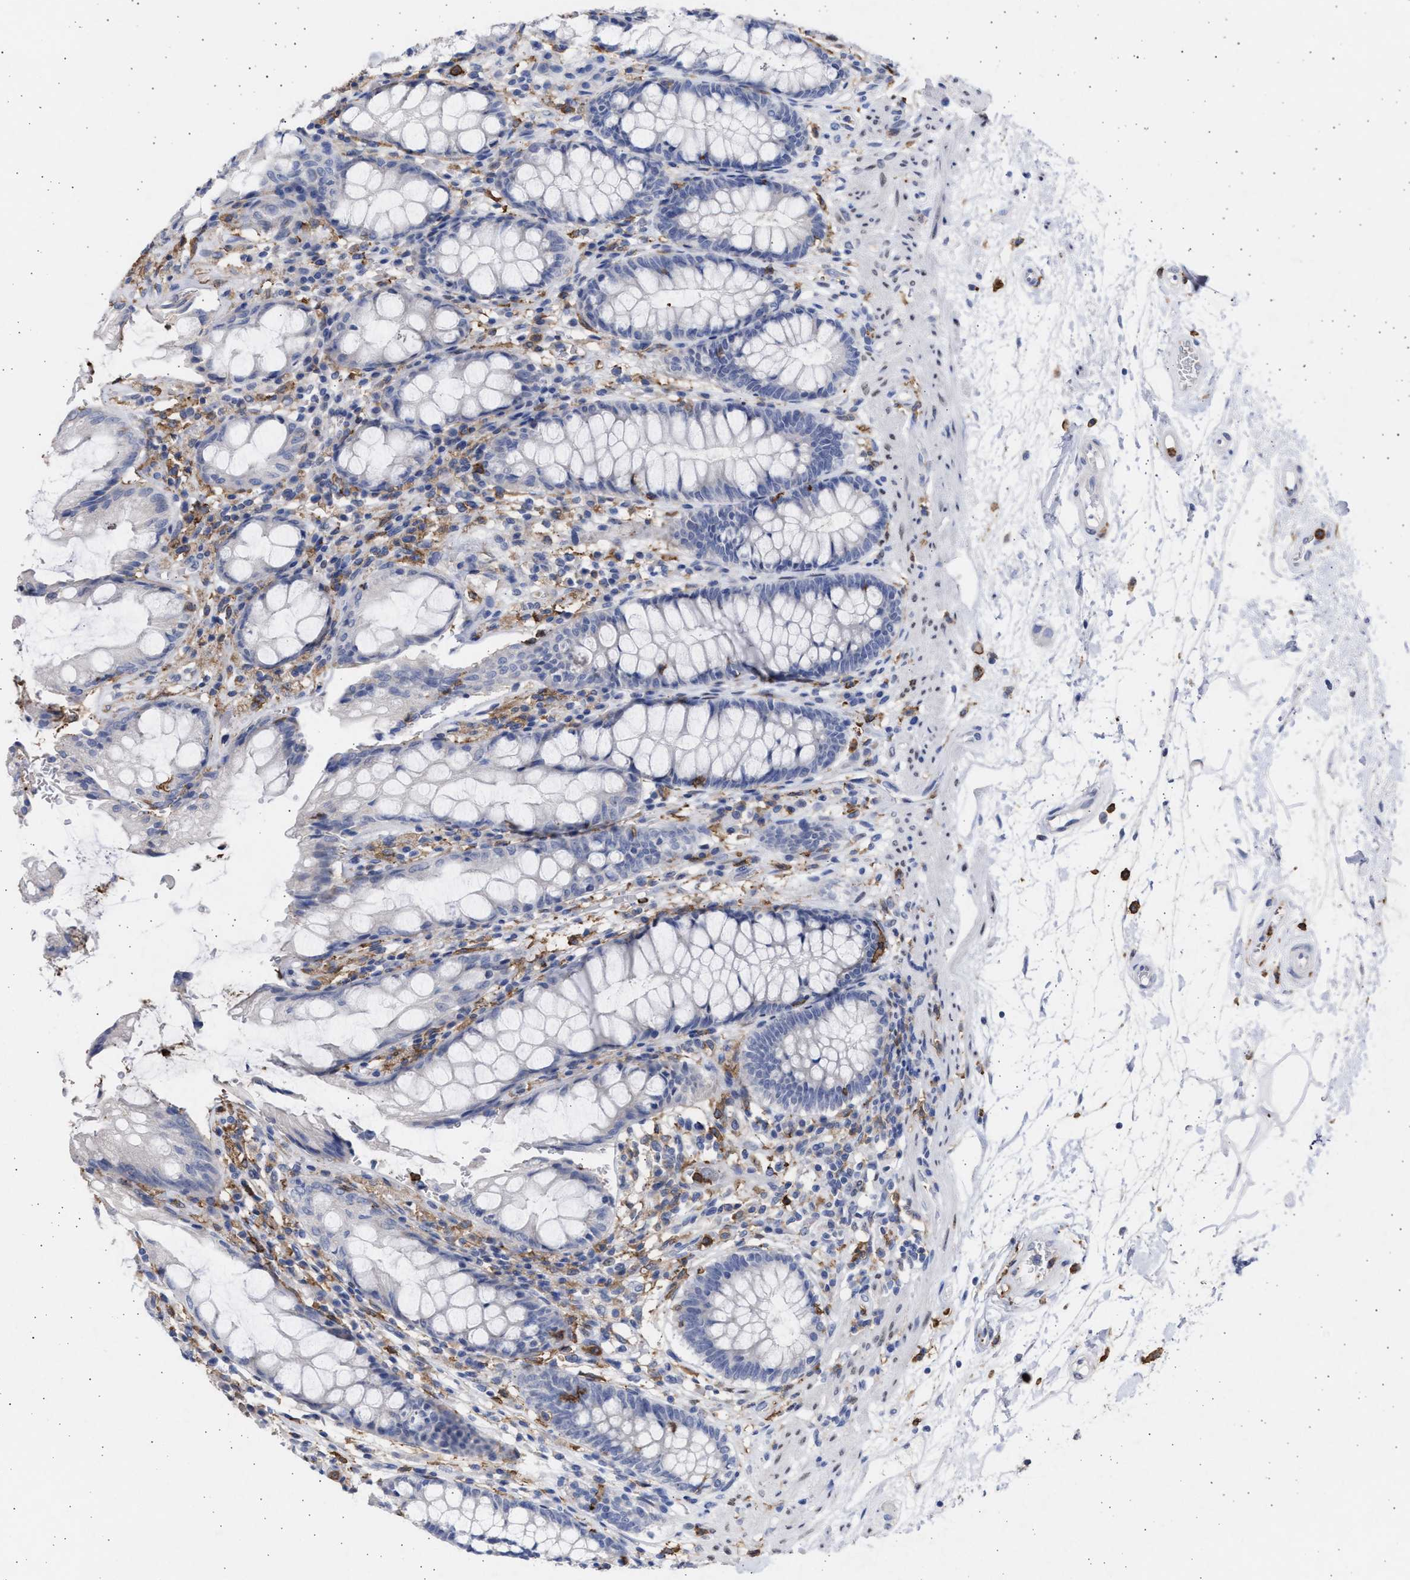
{"staining": {"intensity": "negative", "quantity": "none", "location": "none"}, "tissue": "rectum", "cell_type": "Glandular cells", "image_type": "normal", "snomed": [{"axis": "morphology", "description": "Normal tissue, NOS"}, {"axis": "topography", "description": "Rectum"}], "caption": "An immunohistochemistry (IHC) histopathology image of unremarkable rectum is shown. There is no staining in glandular cells of rectum. (DAB (3,3'-diaminobenzidine) IHC with hematoxylin counter stain).", "gene": "FCER1A", "patient": {"sex": "male", "age": 64}}